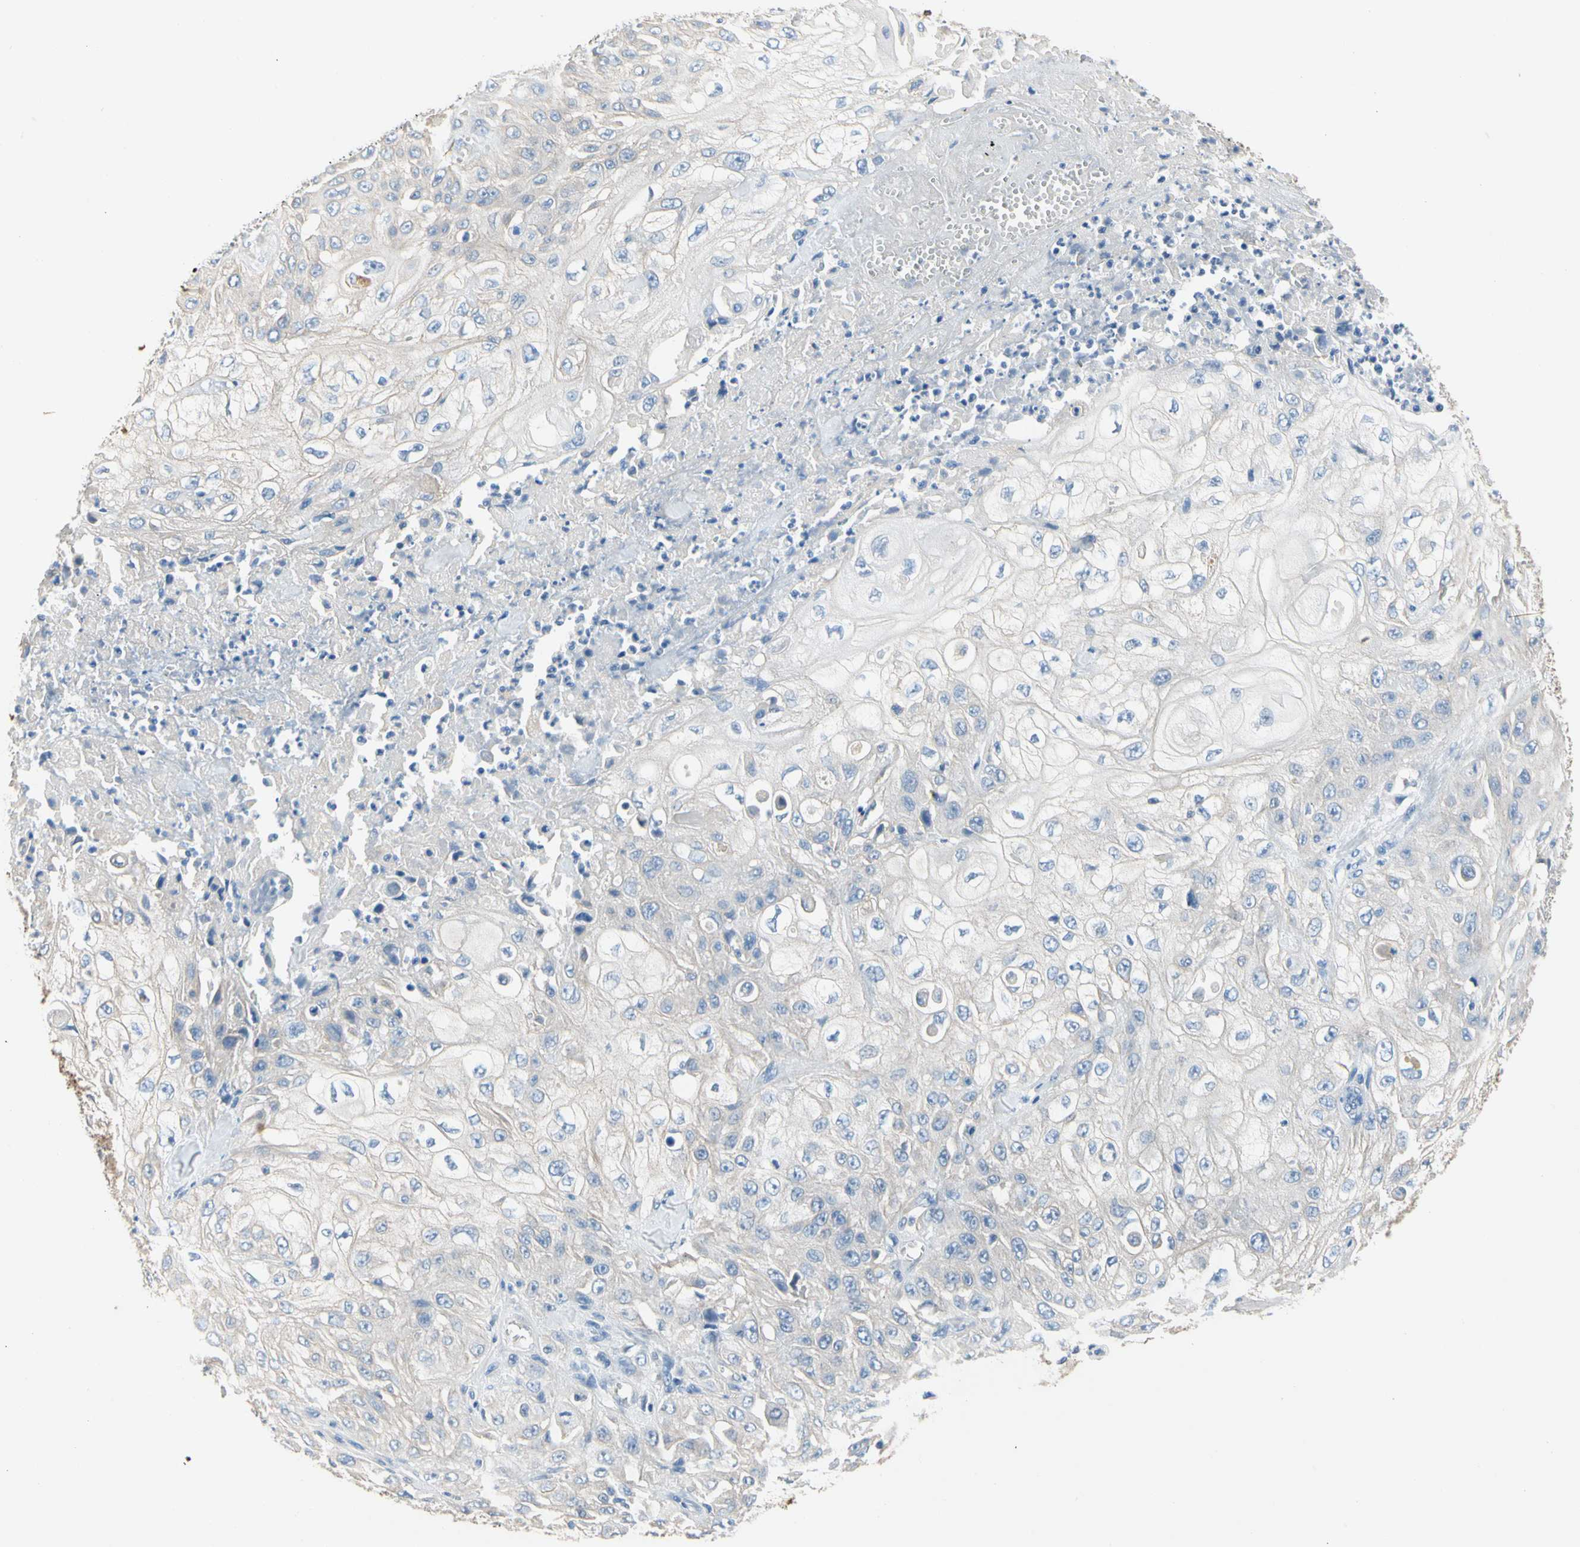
{"staining": {"intensity": "negative", "quantity": "none", "location": "none"}, "tissue": "skin cancer", "cell_type": "Tumor cells", "image_type": "cancer", "snomed": [{"axis": "morphology", "description": "Squamous cell carcinoma, NOS"}, {"axis": "morphology", "description": "Squamous cell carcinoma, metastatic, NOS"}, {"axis": "topography", "description": "Skin"}, {"axis": "topography", "description": "Lymph node"}], "caption": "Image shows no protein staining in tumor cells of skin cancer tissue.", "gene": "CA14", "patient": {"sex": "male", "age": 75}}